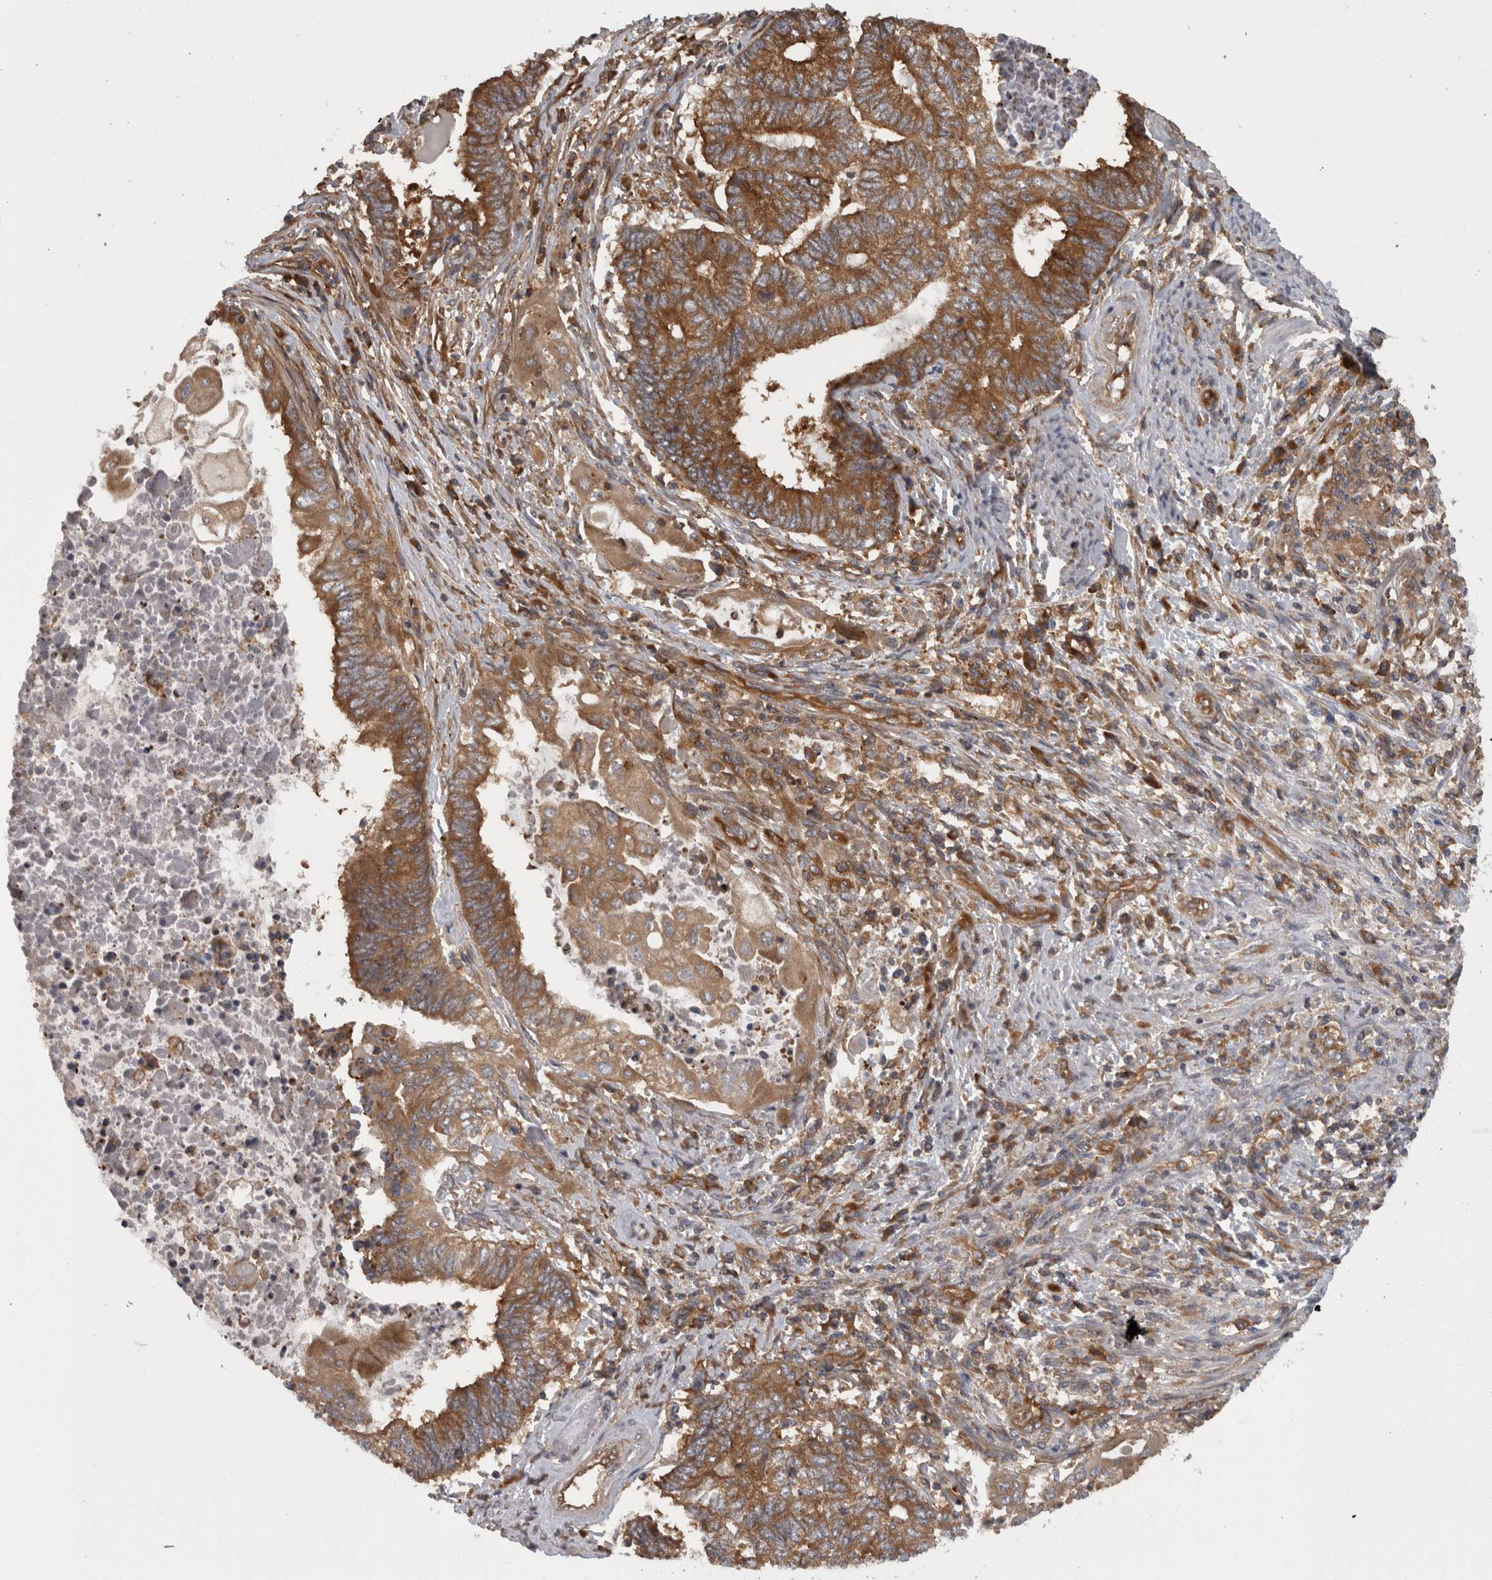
{"staining": {"intensity": "strong", "quantity": ">75%", "location": "cytoplasmic/membranous"}, "tissue": "endometrial cancer", "cell_type": "Tumor cells", "image_type": "cancer", "snomed": [{"axis": "morphology", "description": "Adenocarcinoma, NOS"}, {"axis": "topography", "description": "Uterus"}, {"axis": "topography", "description": "Endometrium"}], "caption": "About >75% of tumor cells in human endometrial cancer (adenocarcinoma) demonstrate strong cytoplasmic/membranous protein expression as visualized by brown immunohistochemical staining.", "gene": "SMCR8", "patient": {"sex": "female", "age": 70}}